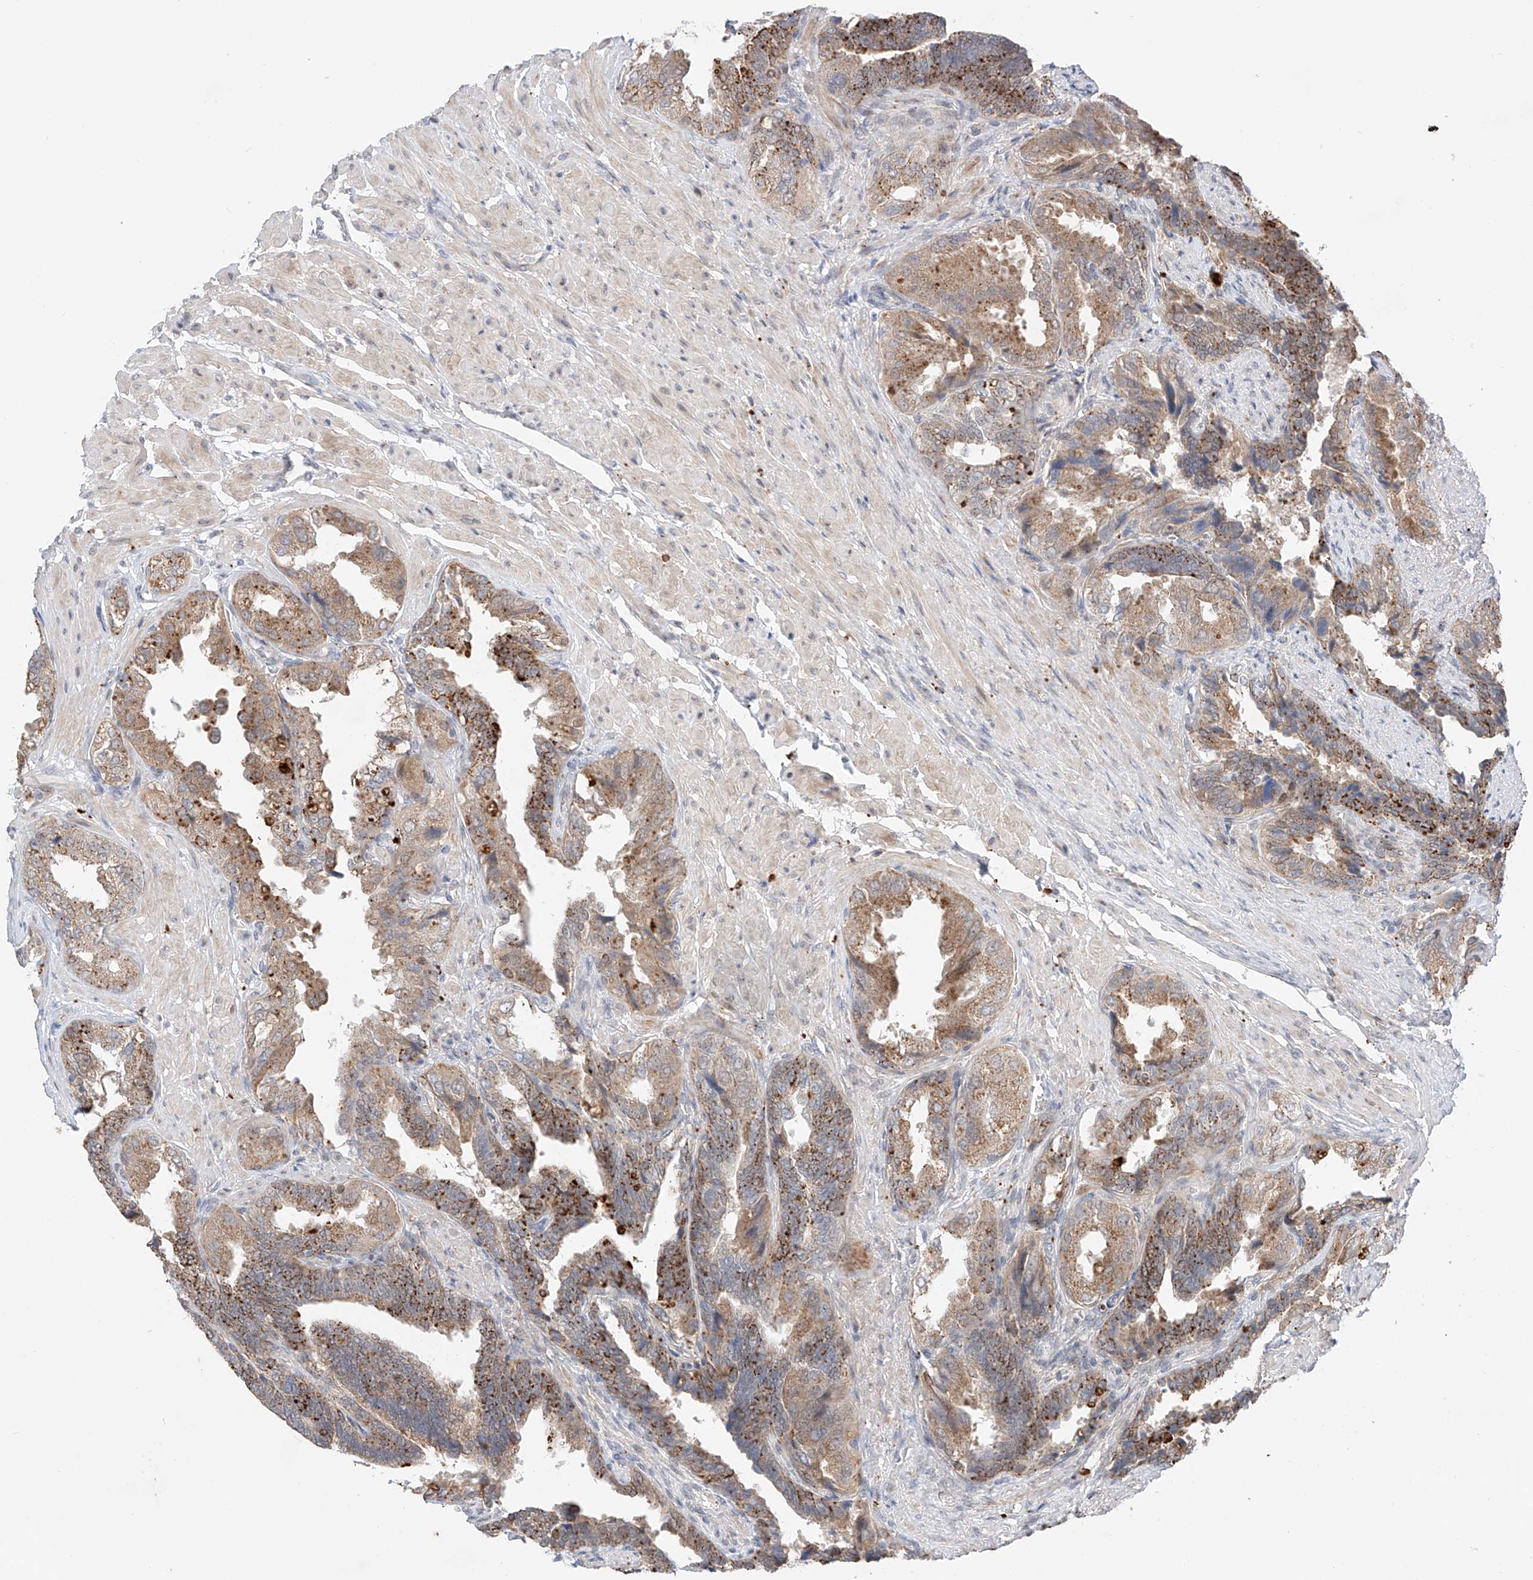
{"staining": {"intensity": "moderate", "quantity": ">75%", "location": "cytoplasmic/membranous"}, "tissue": "seminal vesicle", "cell_type": "Glandular cells", "image_type": "normal", "snomed": [{"axis": "morphology", "description": "Normal tissue, NOS"}, {"axis": "topography", "description": "Seminal veicle"}, {"axis": "topography", "description": "Peripheral nerve tissue"}], "caption": "A brown stain highlights moderate cytoplasmic/membranous expression of a protein in glandular cells of benign seminal vesicle. Nuclei are stained in blue.", "gene": "GCNT1", "patient": {"sex": "male", "age": 63}}